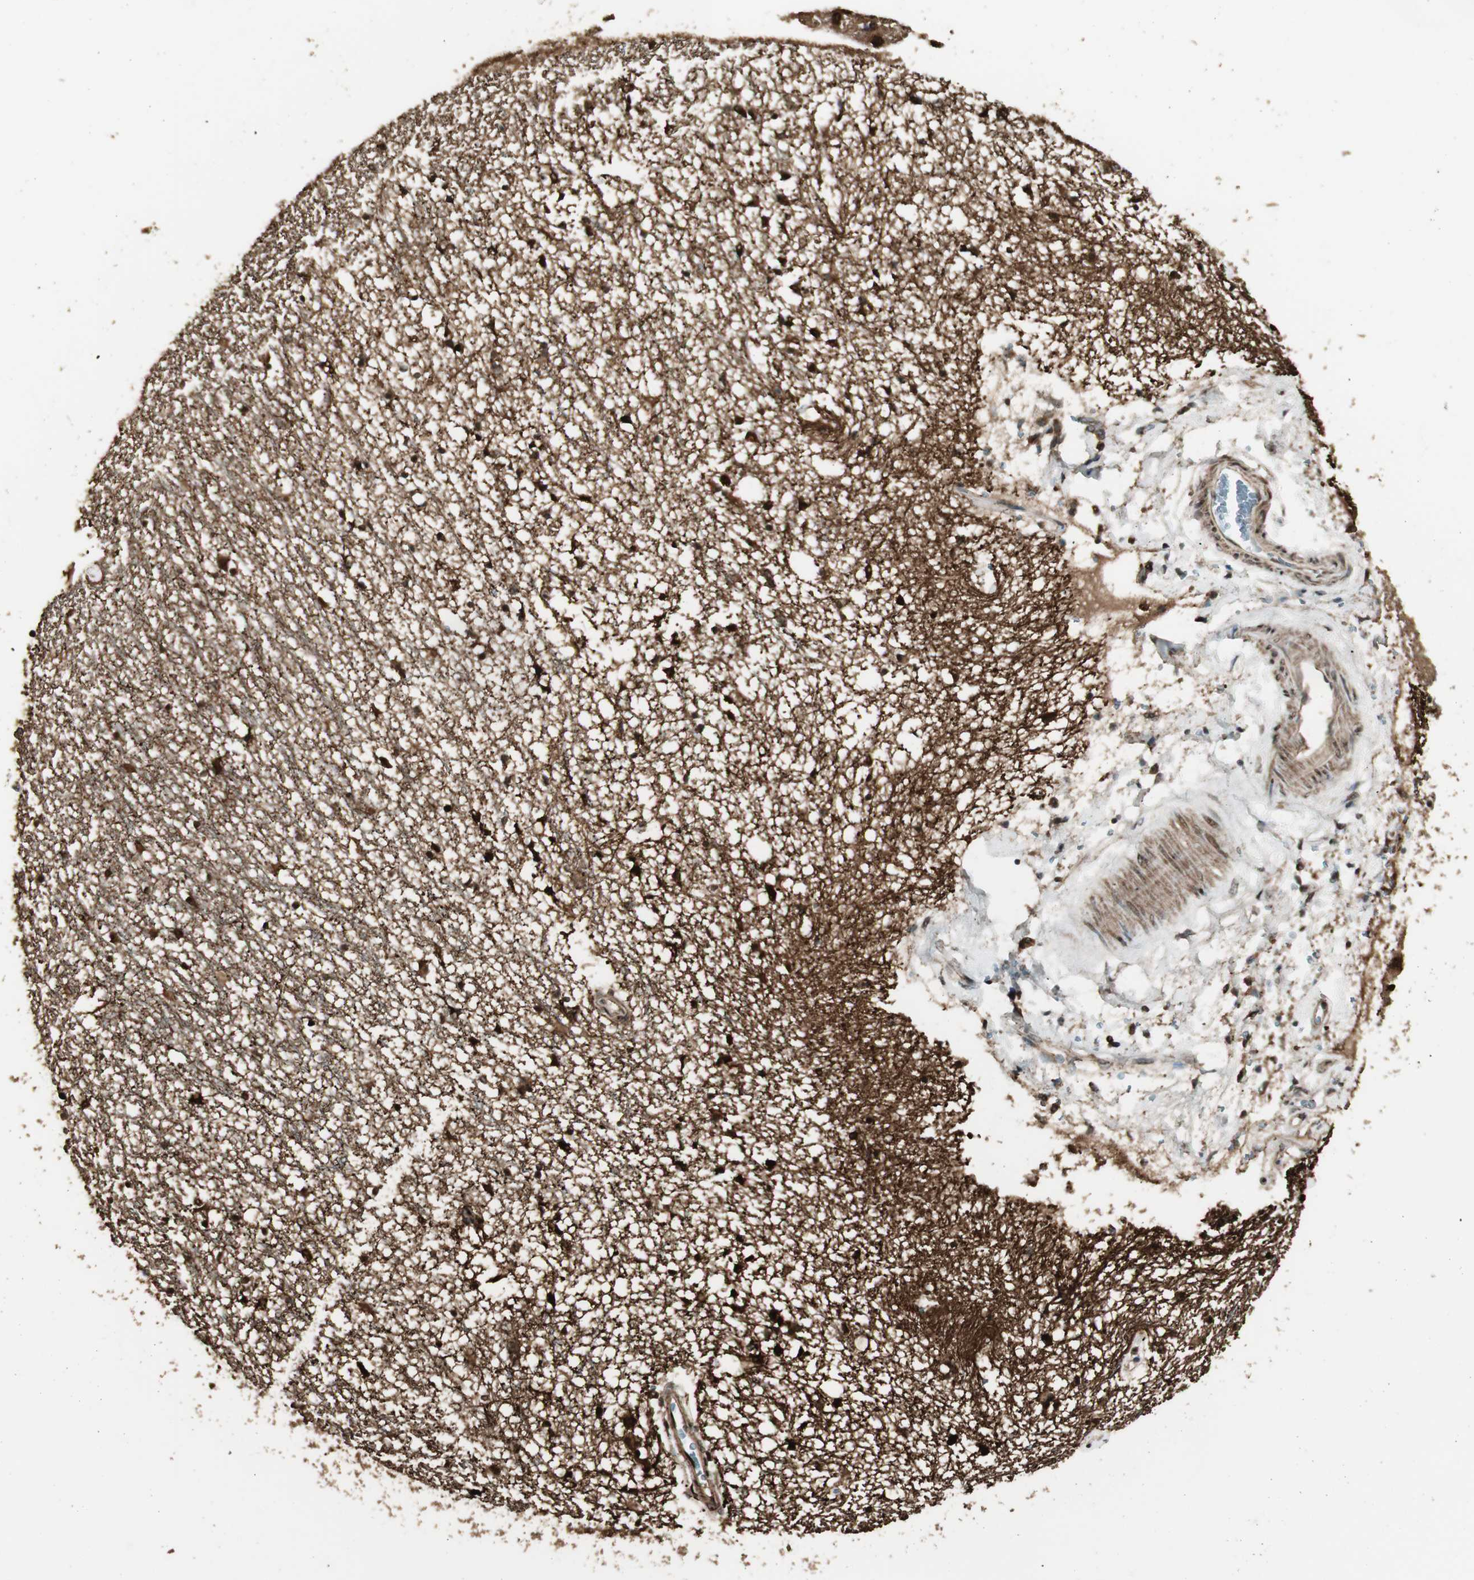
{"staining": {"intensity": "strong", "quantity": ">75%", "location": "cytoplasmic/membranous,nuclear"}, "tissue": "hippocampus", "cell_type": "Glial cells", "image_type": "normal", "snomed": [{"axis": "morphology", "description": "Normal tissue, NOS"}, {"axis": "topography", "description": "Hippocampus"}], "caption": "IHC (DAB (3,3'-diaminobenzidine)) staining of normal human hippocampus exhibits strong cytoplasmic/membranous,nuclear protein staining in about >75% of glial cells. (Brightfield microscopy of DAB IHC at high magnification).", "gene": "CNOT4", "patient": {"sex": "male", "age": 45}}